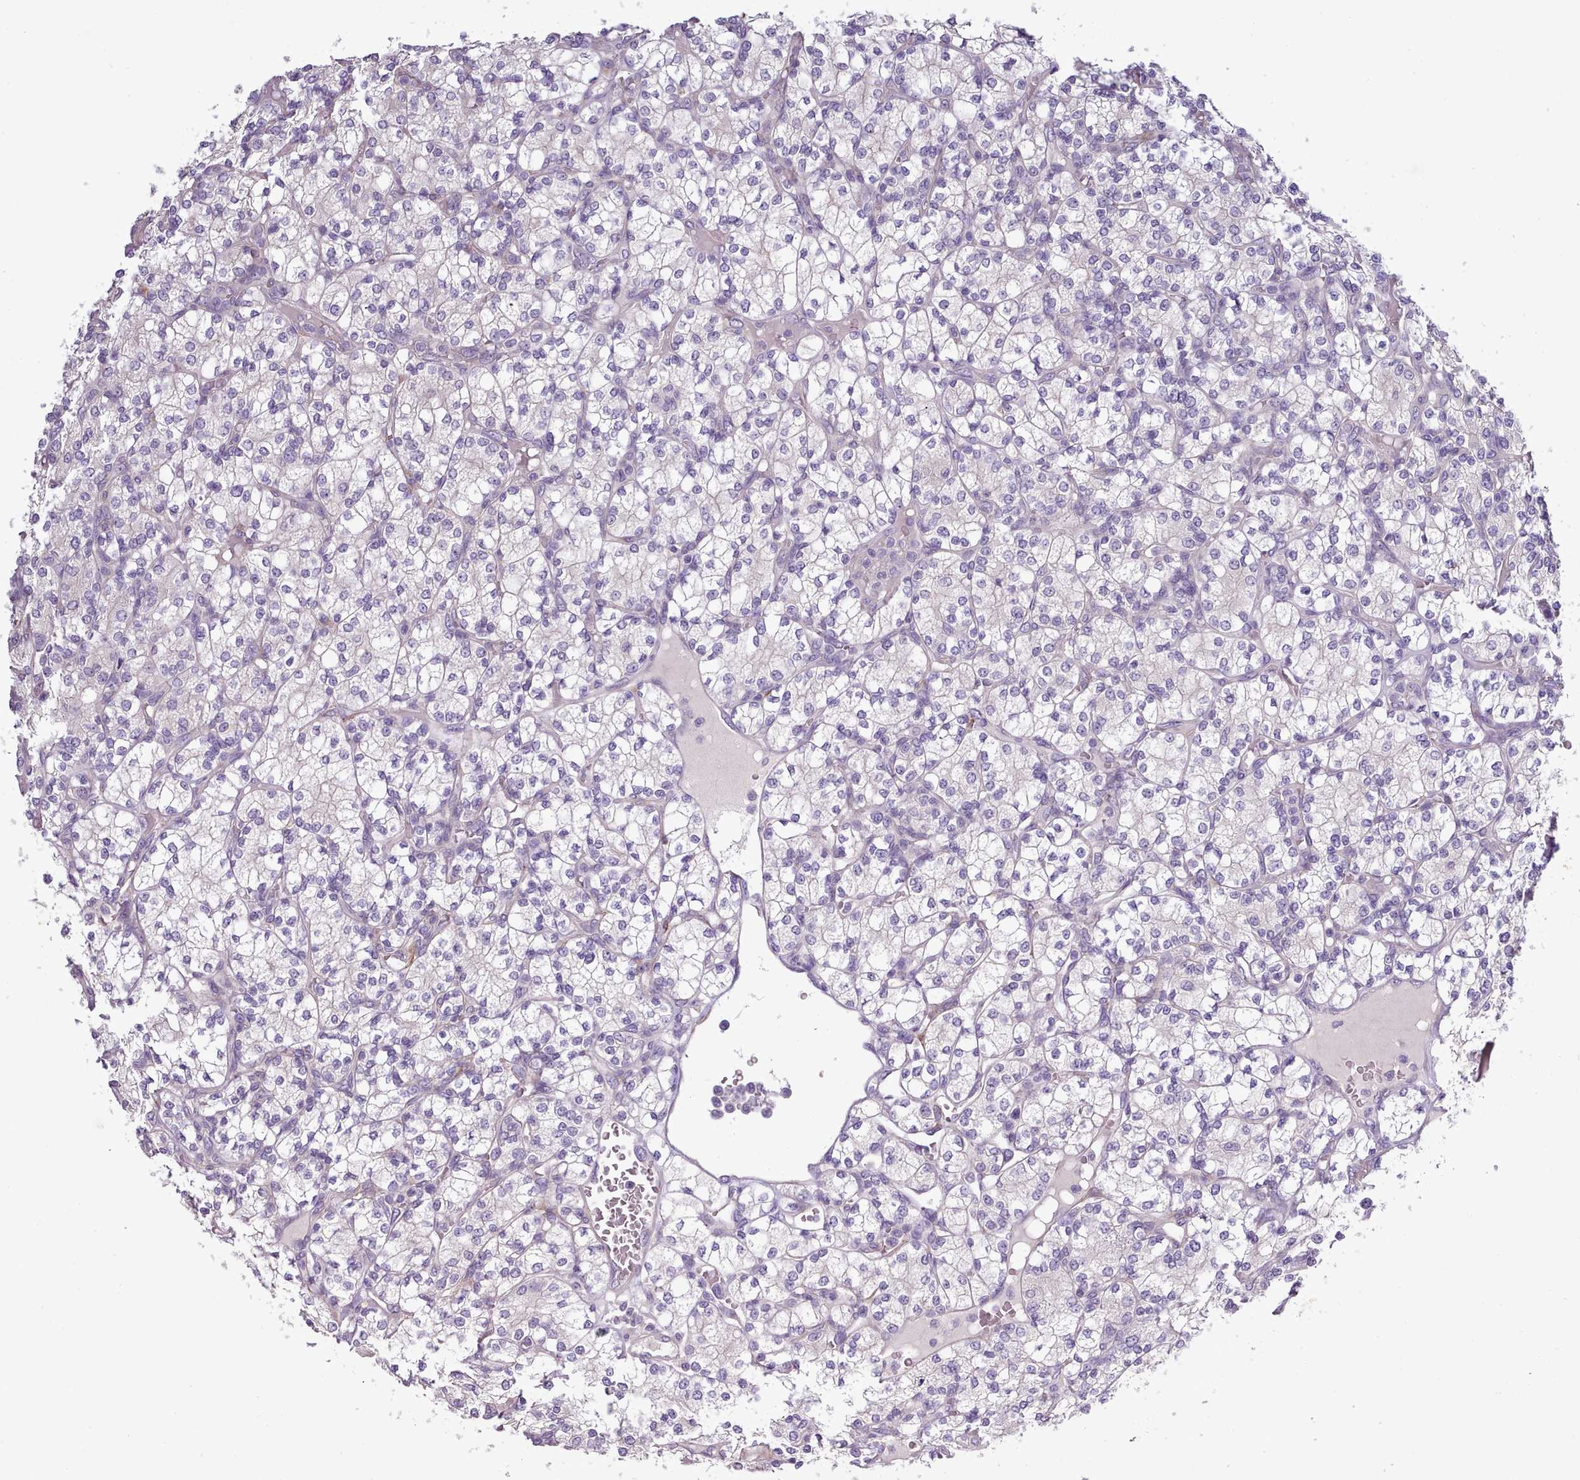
{"staining": {"intensity": "negative", "quantity": "none", "location": "none"}, "tissue": "renal cancer", "cell_type": "Tumor cells", "image_type": "cancer", "snomed": [{"axis": "morphology", "description": "Adenocarcinoma, NOS"}, {"axis": "topography", "description": "Kidney"}], "caption": "Immunohistochemistry (IHC) of human adenocarcinoma (renal) reveals no staining in tumor cells. Brightfield microscopy of immunohistochemistry (IHC) stained with DAB (brown) and hematoxylin (blue), captured at high magnification.", "gene": "SETX", "patient": {"sex": "male", "age": 77}}